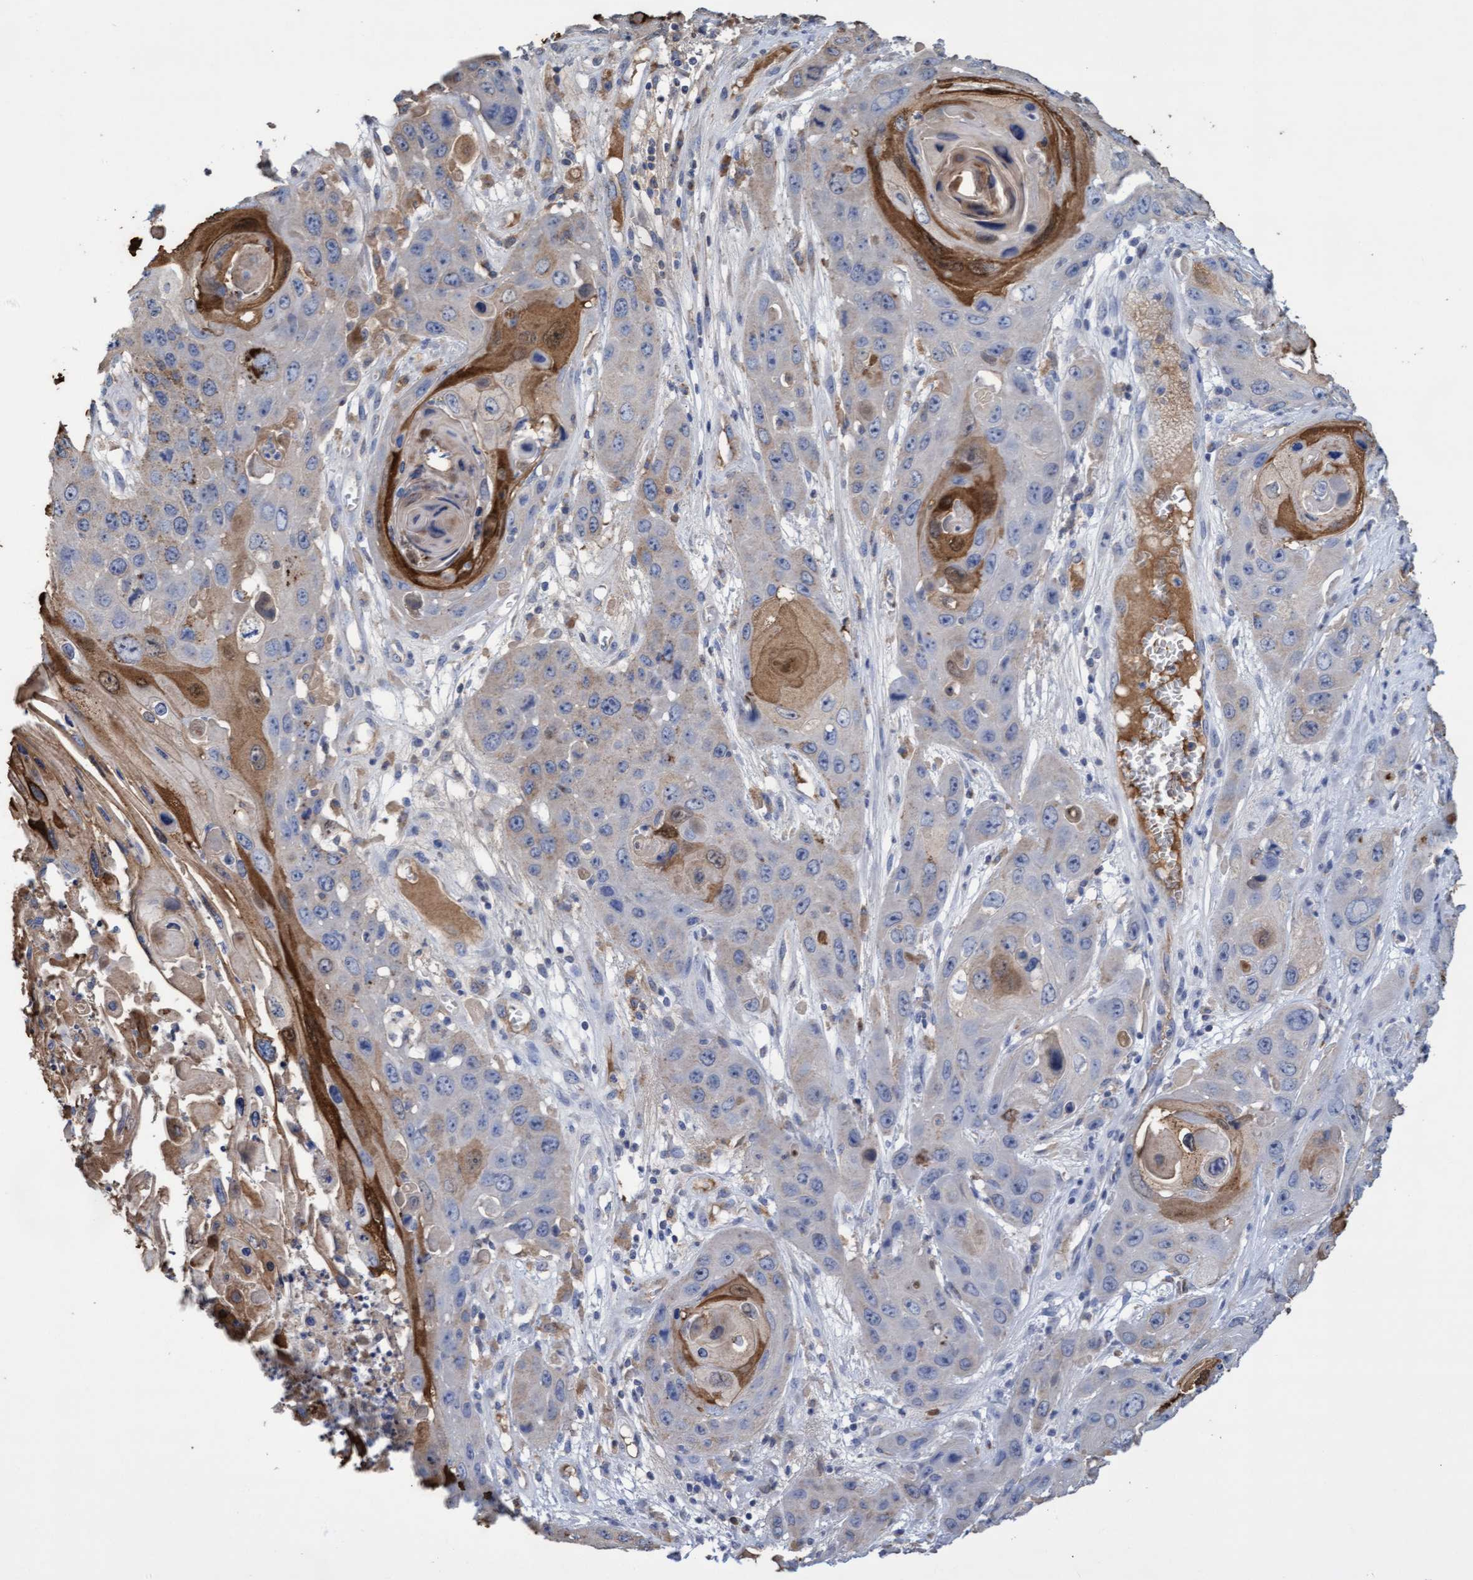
{"staining": {"intensity": "negative", "quantity": "none", "location": "none"}, "tissue": "skin cancer", "cell_type": "Tumor cells", "image_type": "cancer", "snomed": [{"axis": "morphology", "description": "Squamous cell carcinoma, NOS"}, {"axis": "topography", "description": "Skin"}], "caption": "Protein analysis of skin cancer (squamous cell carcinoma) displays no significant positivity in tumor cells. (Brightfield microscopy of DAB (3,3'-diaminobenzidine) IHC at high magnification).", "gene": "GPR39", "patient": {"sex": "male", "age": 55}}